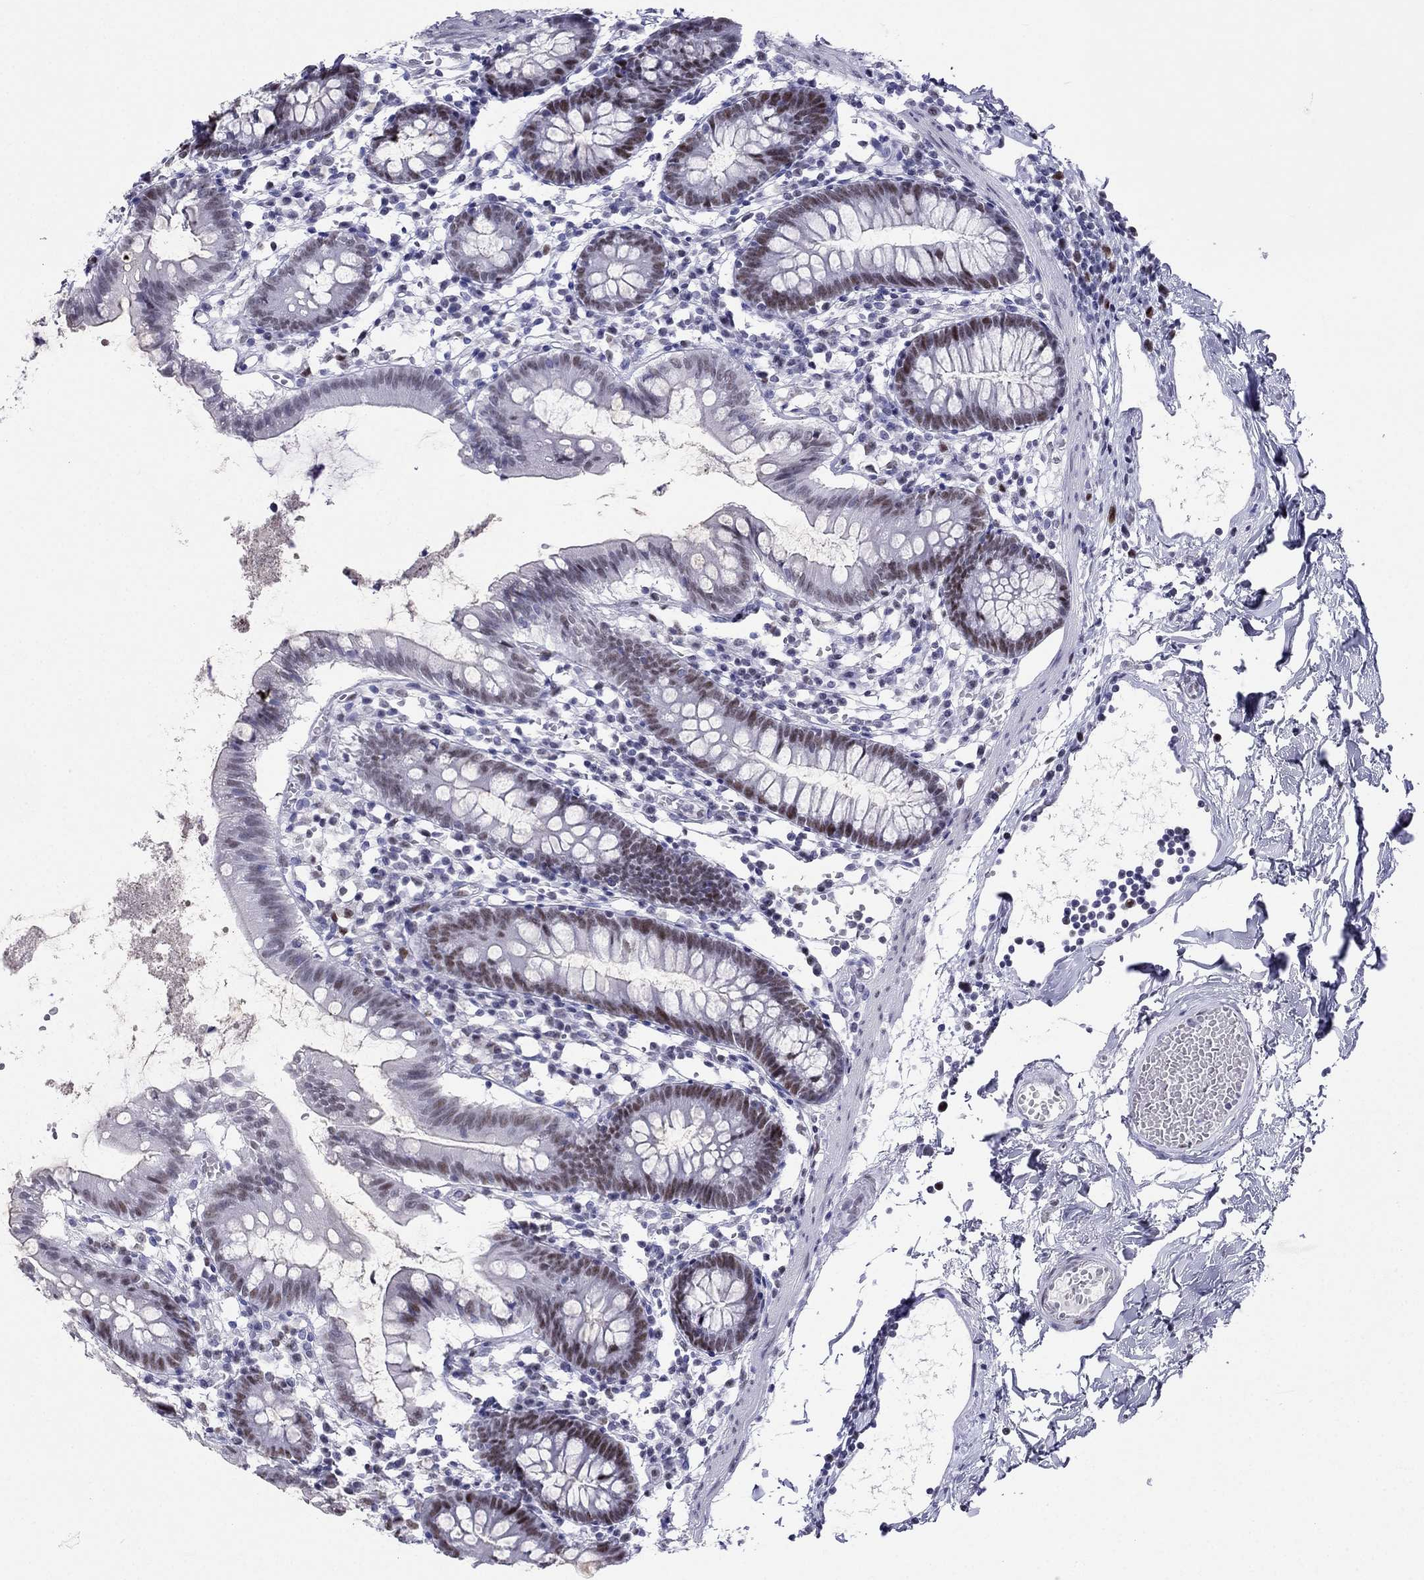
{"staining": {"intensity": "strong", "quantity": "<25%", "location": "nuclear"}, "tissue": "small intestine", "cell_type": "Glandular cells", "image_type": "normal", "snomed": [{"axis": "morphology", "description": "Normal tissue, NOS"}, {"axis": "topography", "description": "Small intestine"}], "caption": "DAB immunohistochemical staining of benign human small intestine demonstrates strong nuclear protein positivity in about <25% of glandular cells.", "gene": "PPM1G", "patient": {"sex": "female", "age": 90}}